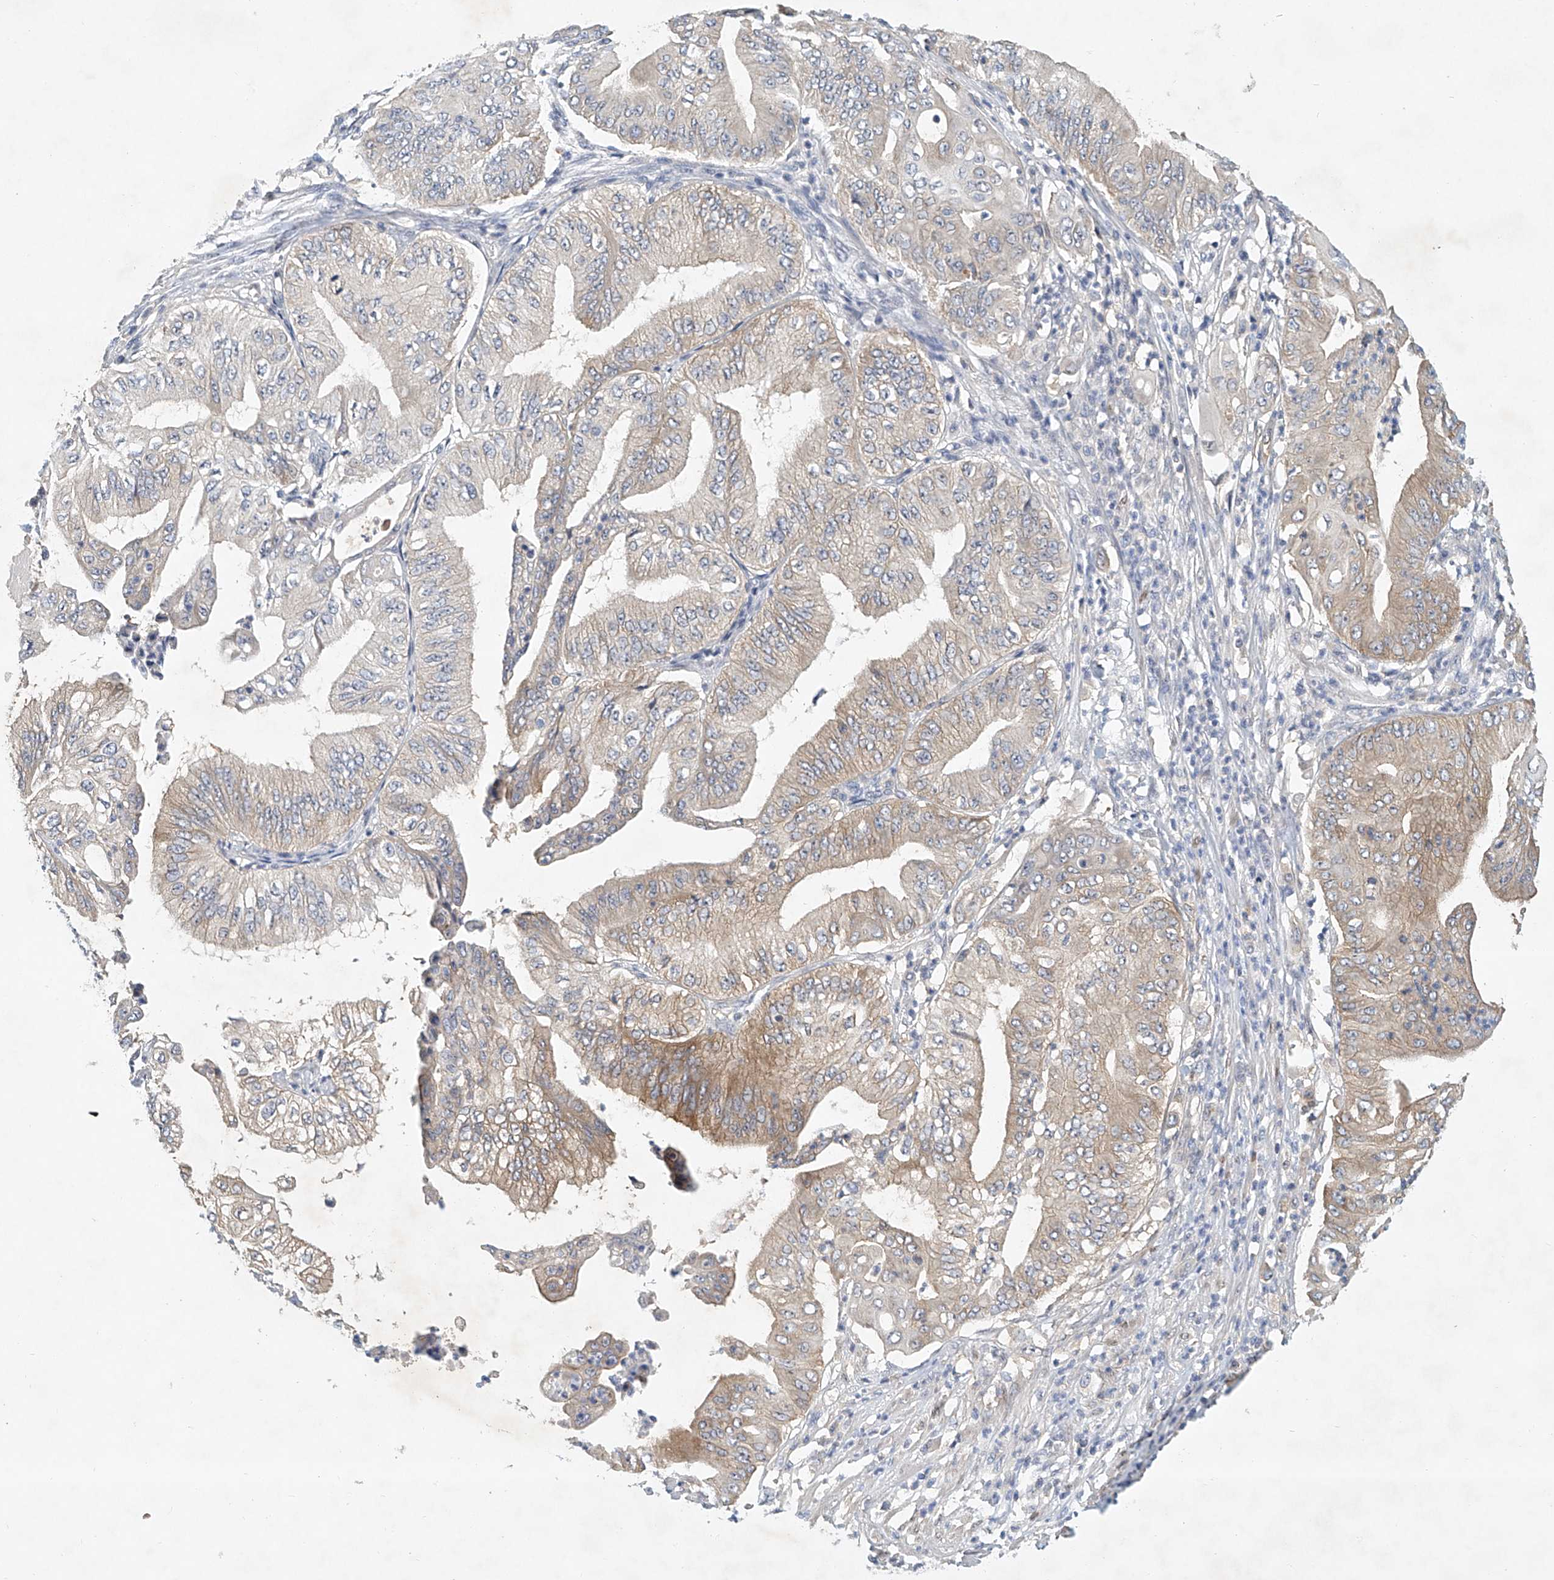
{"staining": {"intensity": "moderate", "quantity": "<25%", "location": "cytoplasmic/membranous"}, "tissue": "pancreatic cancer", "cell_type": "Tumor cells", "image_type": "cancer", "snomed": [{"axis": "morphology", "description": "Adenocarcinoma, NOS"}, {"axis": "topography", "description": "Pancreas"}], "caption": "Protein expression analysis of human adenocarcinoma (pancreatic) reveals moderate cytoplasmic/membranous positivity in approximately <25% of tumor cells. (Brightfield microscopy of DAB IHC at high magnification).", "gene": "CARMIL1", "patient": {"sex": "female", "age": 77}}